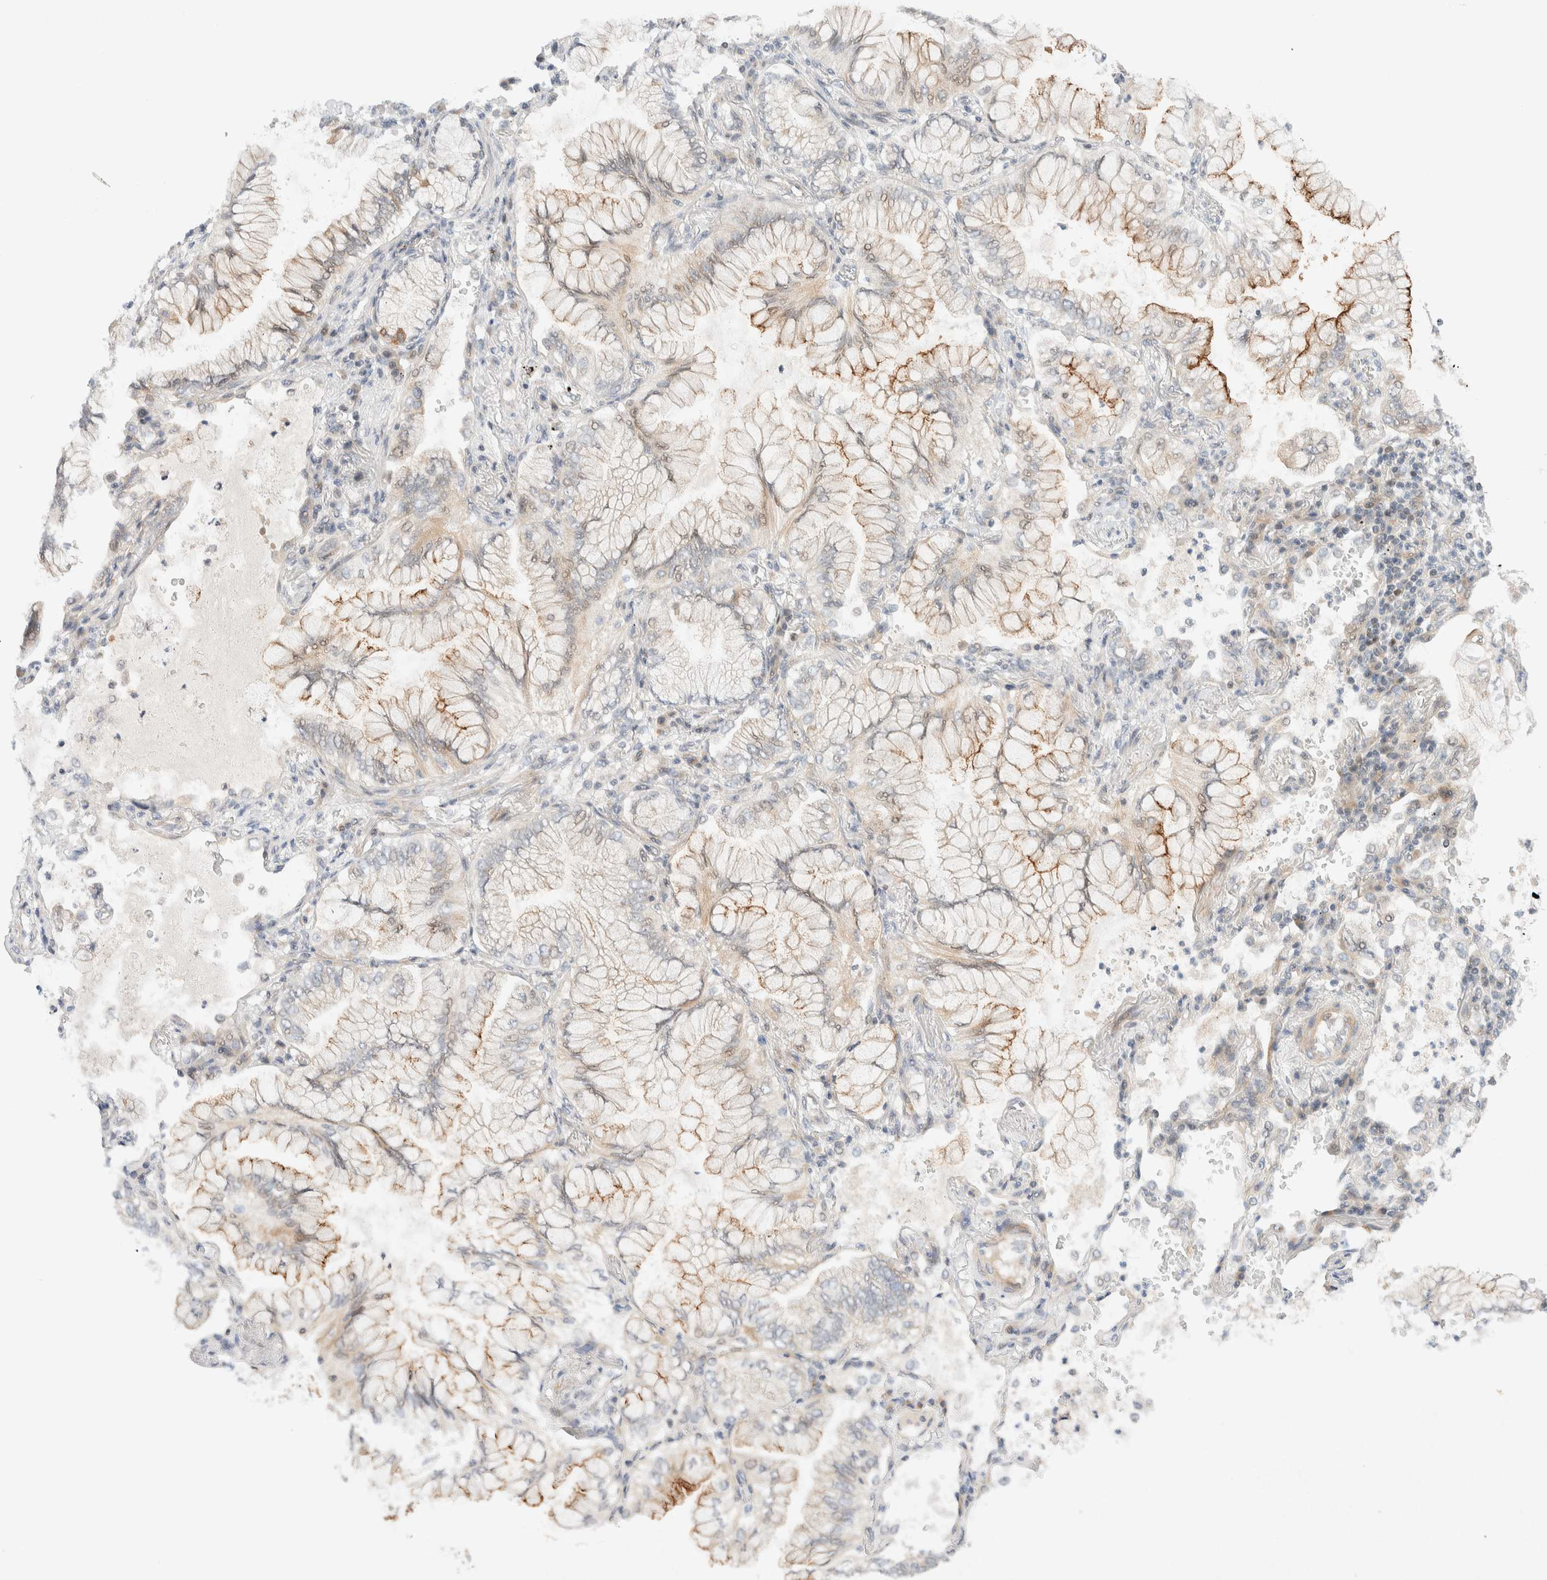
{"staining": {"intensity": "moderate", "quantity": "25%-75%", "location": "cytoplasmic/membranous"}, "tissue": "lung cancer", "cell_type": "Tumor cells", "image_type": "cancer", "snomed": [{"axis": "morphology", "description": "Adenocarcinoma, NOS"}, {"axis": "topography", "description": "Lung"}], "caption": "DAB immunohistochemical staining of adenocarcinoma (lung) reveals moderate cytoplasmic/membranous protein positivity in about 25%-75% of tumor cells.", "gene": "C8orf76", "patient": {"sex": "female", "age": 70}}